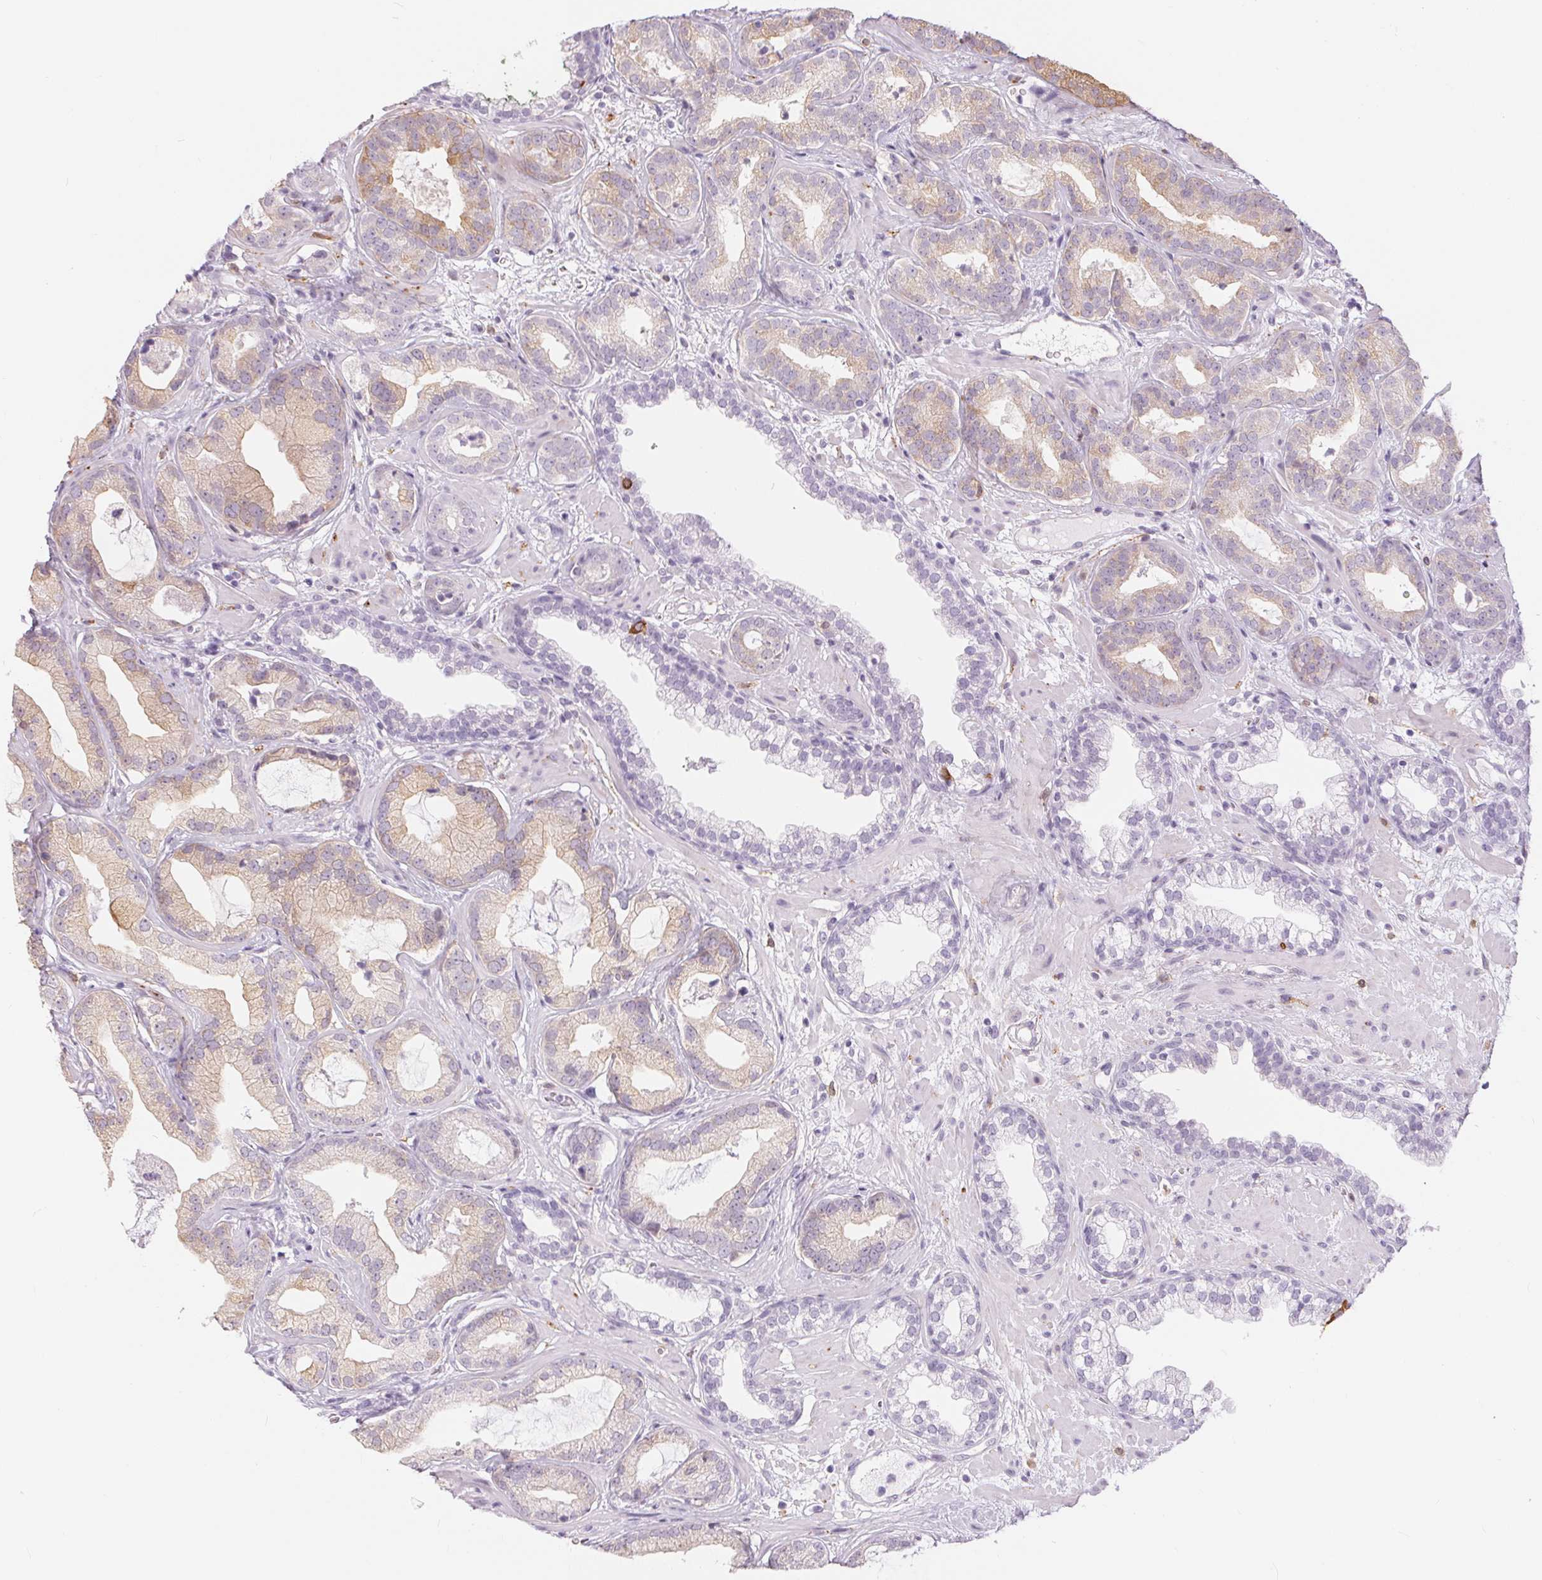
{"staining": {"intensity": "weak", "quantity": "25%-75%", "location": "cytoplasmic/membranous"}, "tissue": "prostate cancer", "cell_type": "Tumor cells", "image_type": "cancer", "snomed": [{"axis": "morphology", "description": "Adenocarcinoma, Low grade"}, {"axis": "topography", "description": "Prostate"}], "caption": "Prostate adenocarcinoma (low-grade) stained with a protein marker exhibits weak staining in tumor cells.", "gene": "CADPS", "patient": {"sex": "male", "age": 62}}